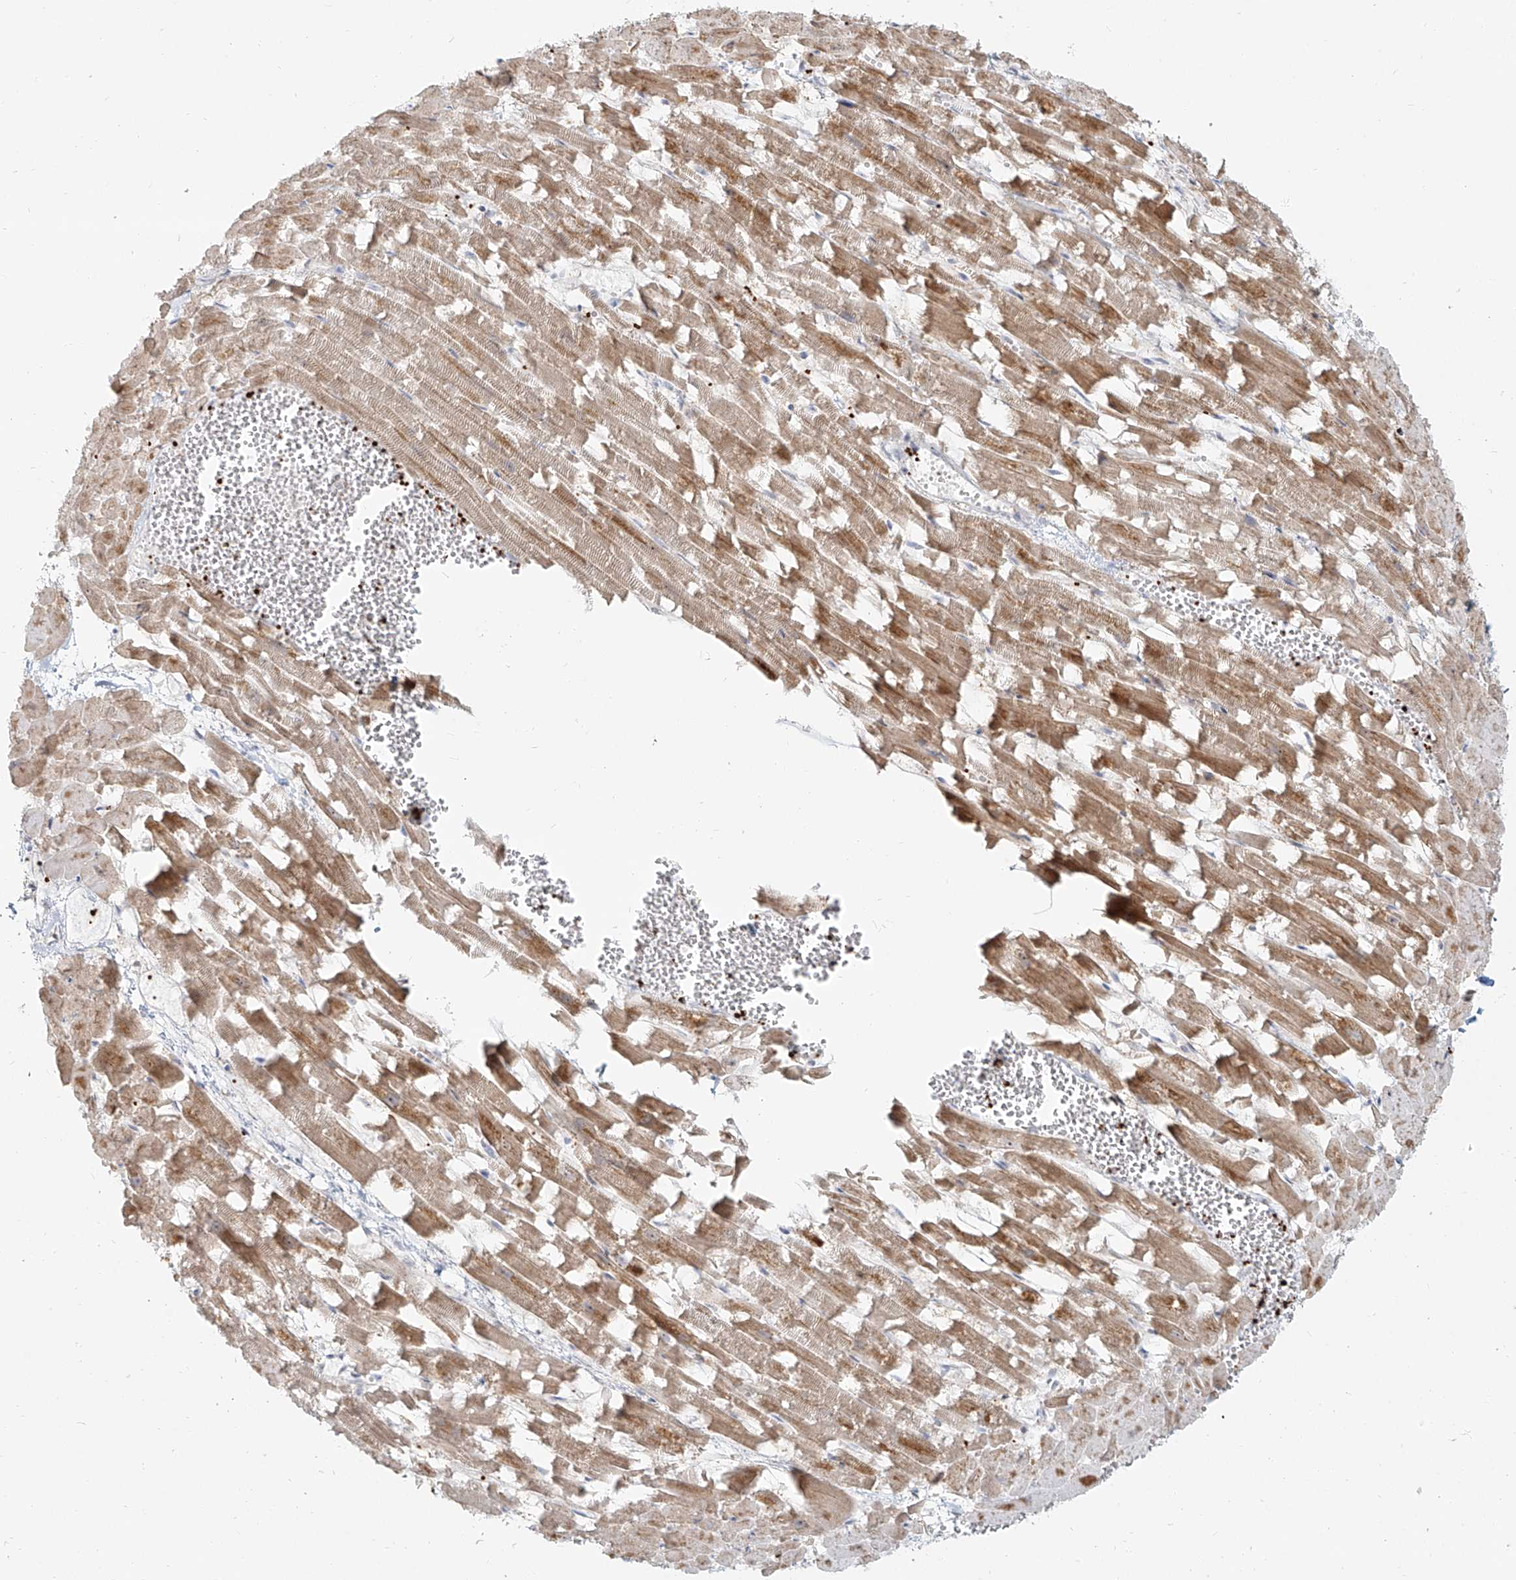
{"staining": {"intensity": "moderate", "quantity": ">75%", "location": "cytoplasmic/membranous"}, "tissue": "heart muscle", "cell_type": "Cardiomyocytes", "image_type": "normal", "snomed": [{"axis": "morphology", "description": "Normal tissue, NOS"}, {"axis": "topography", "description": "Heart"}], "caption": "A high-resolution image shows immunohistochemistry (IHC) staining of normal heart muscle, which displays moderate cytoplasmic/membranous staining in approximately >75% of cardiomyocytes.", "gene": "BYSL", "patient": {"sex": "female", "age": 64}}